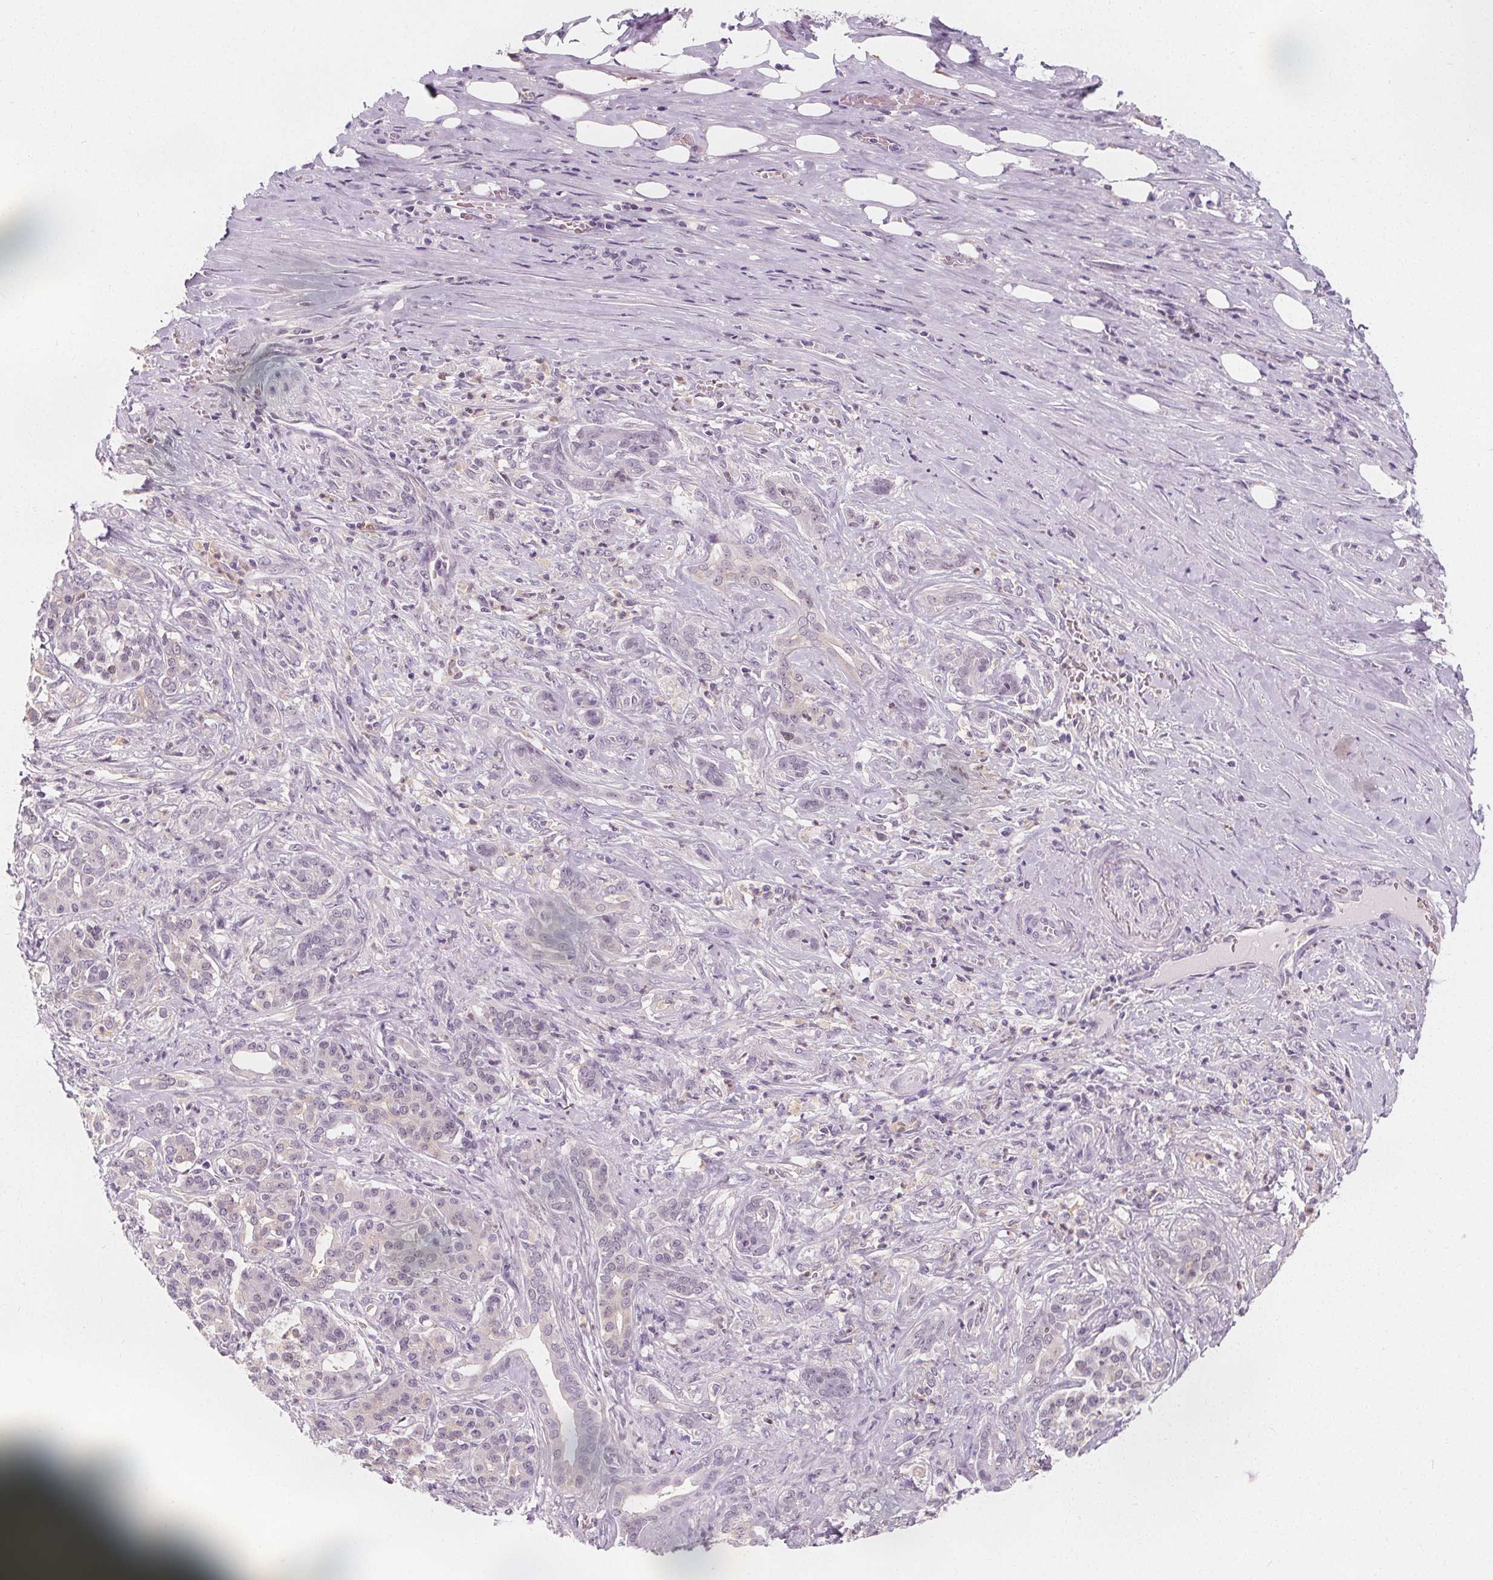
{"staining": {"intensity": "negative", "quantity": "none", "location": "none"}, "tissue": "pancreatic cancer", "cell_type": "Tumor cells", "image_type": "cancer", "snomed": [{"axis": "morphology", "description": "Normal tissue, NOS"}, {"axis": "morphology", "description": "Inflammation, NOS"}, {"axis": "morphology", "description": "Adenocarcinoma, NOS"}, {"axis": "topography", "description": "Pancreas"}], "caption": "Immunohistochemistry of human pancreatic adenocarcinoma demonstrates no expression in tumor cells.", "gene": "UGP2", "patient": {"sex": "male", "age": 57}}